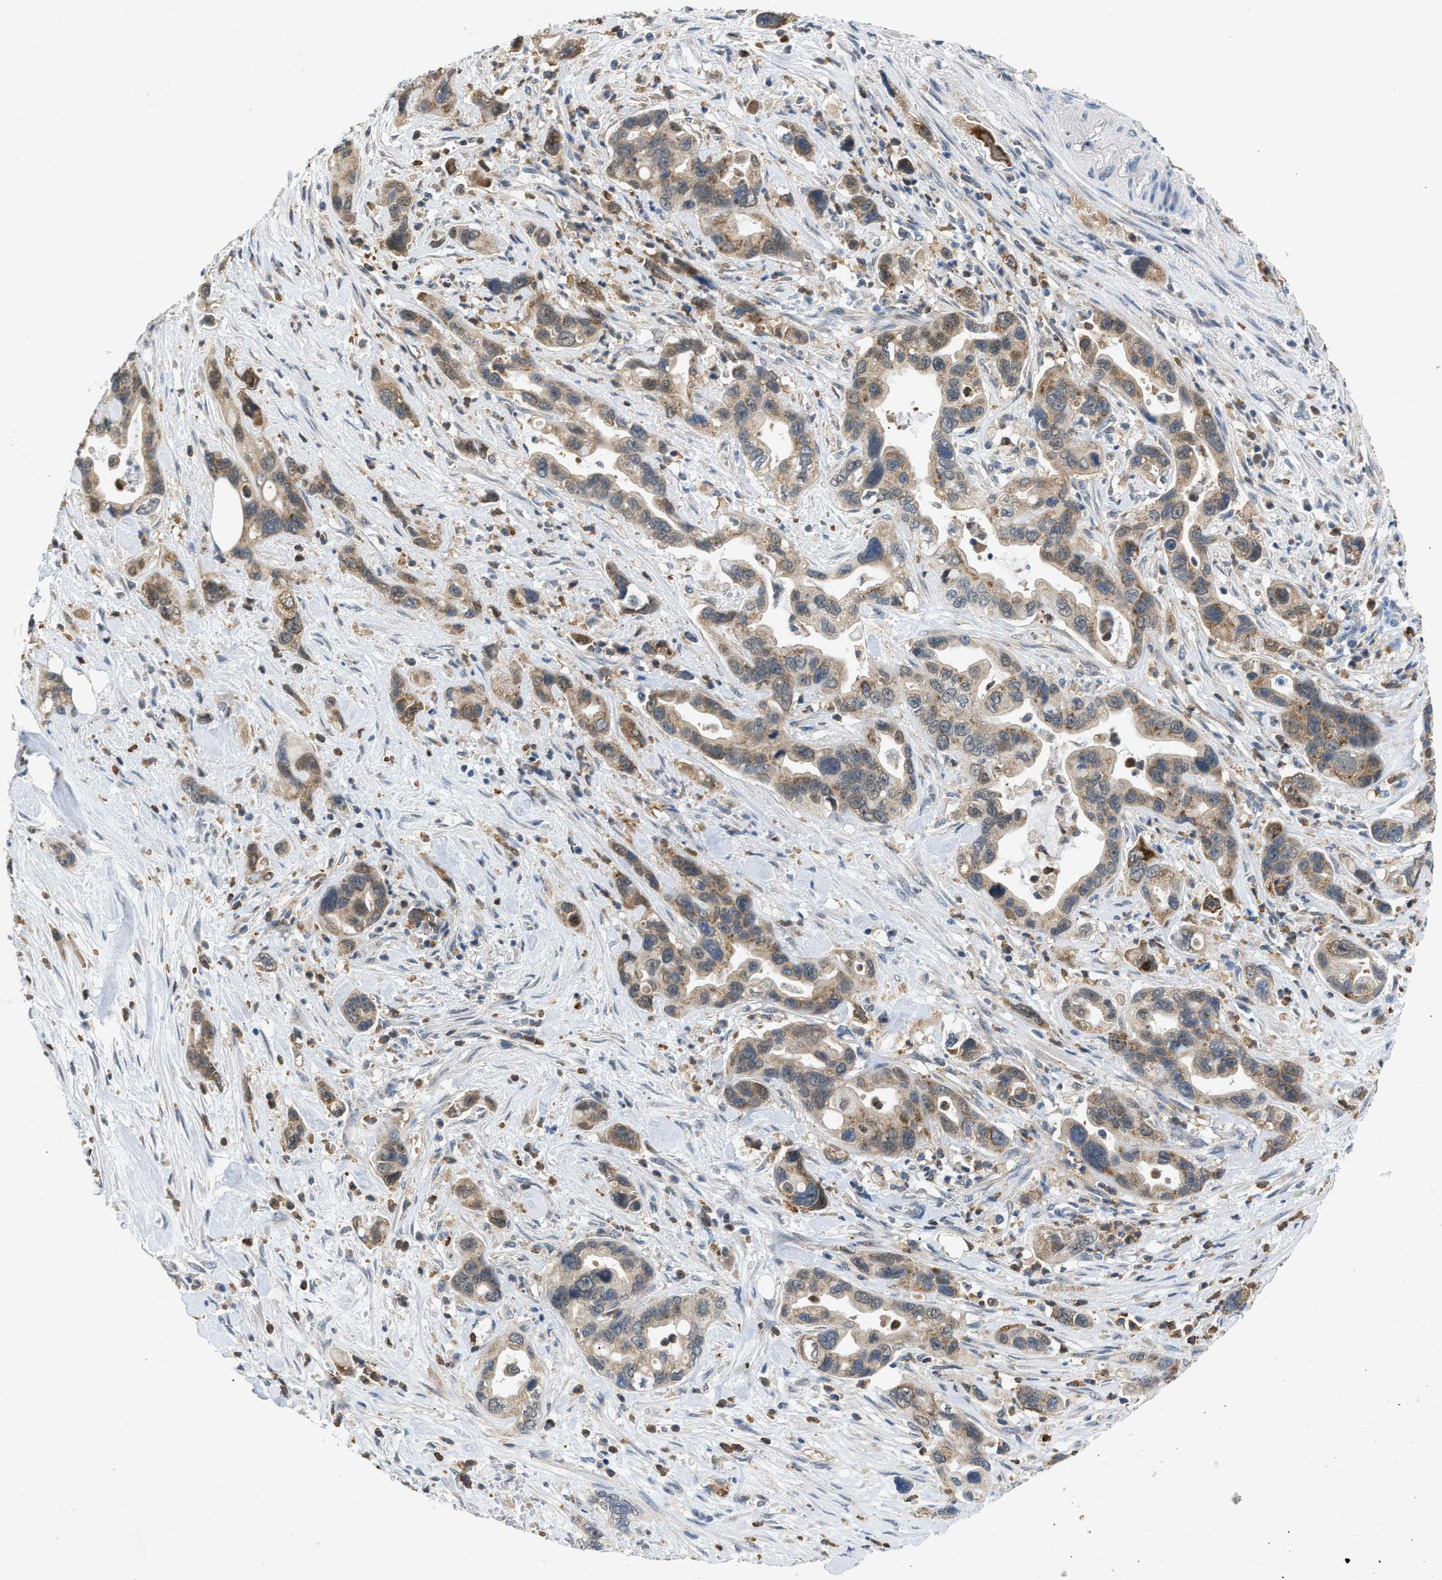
{"staining": {"intensity": "weak", "quantity": ">75%", "location": "cytoplasmic/membranous"}, "tissue": "pancreatic cancer", "cell_type": "Tumor cells", "image_type": "cancer", "snomed": [{"axis": "morphology", "description": "Adenocarcinoma, NOS"}, {"axis": "topography", "description": "Pancreas"}], "caption": "Immunohistochemistry photomicrograph of human pancreatic adenocarcinoma stained for a protein (brown), which reveals low levels of weak cytoplasmic/membranous positivity in approximately >75% of tumor cells.", "gene": "TOMM34", "patient": {"sex": "female", "age": 70}}